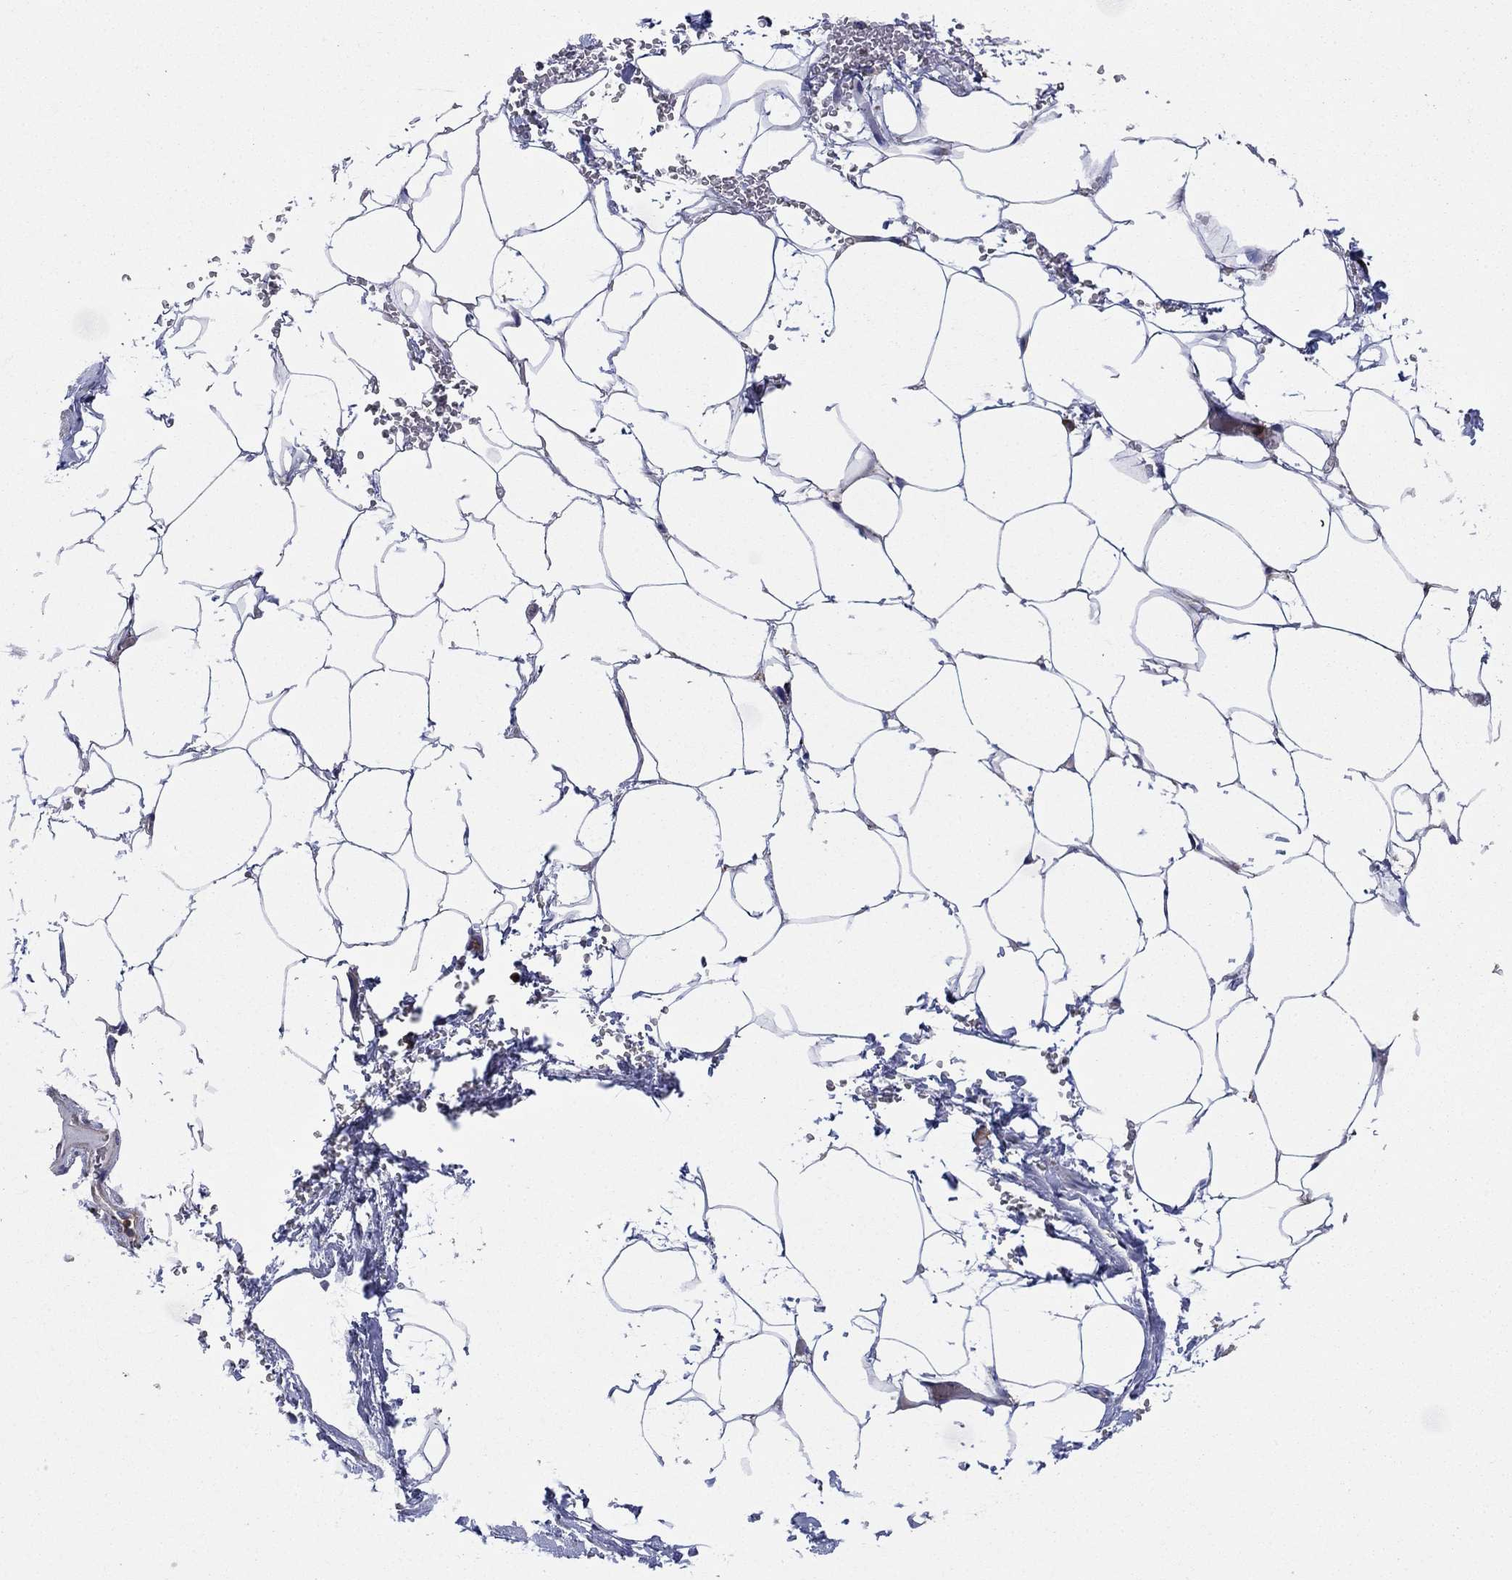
{"staining": {"intensity": "negative", "quantity": "none", "location": "none"}, "tissue": "adipose tissue", "cell_type": "Adipocytes", "image_type": "normal", "snomed": [{"axis": "morphology", "description": "Normal tissue, NOS"}, {"axis": "topography", "description": "Soft tissue"}, {"axis": "topography", "description": "Adipose tissue"}, {"axis": "topography", "description": "Vascular tissue"}, {"axis": "topography", "description": "Peripheral nerve tissue"}], "caption": "High magnification brightfield microscopy of benign adipose tissue stained with DAB (3,3'-diaminobenzidine) (brown) and counterstained with hematoxylin (blue): adipocytes show no significant expression. The staining is performed using DAB brown chromogen with nuclei counter-stained in using hematoxylin.", "gene": "PAG1", "patient": {"sex": "male", "age": 68}}